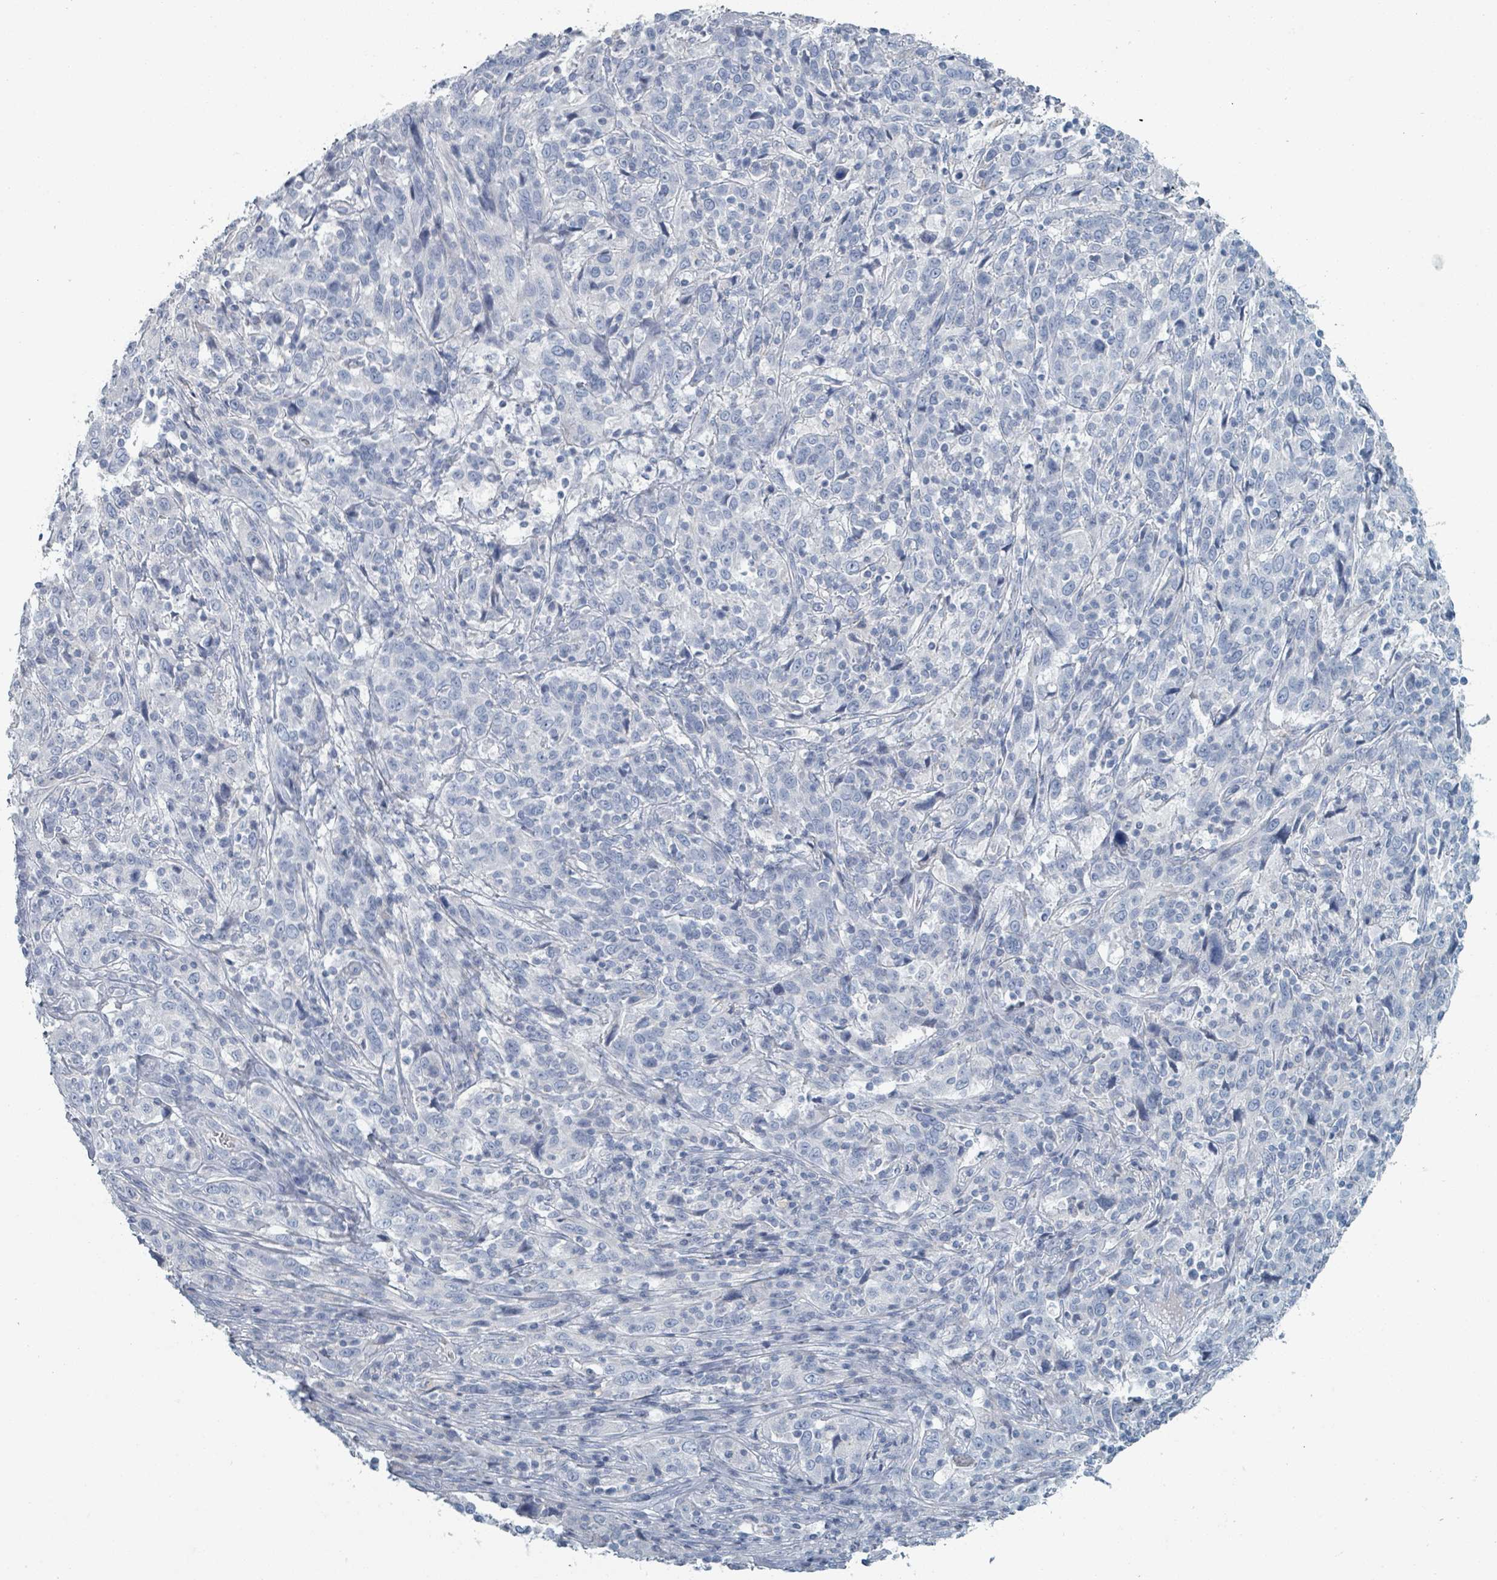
{"staining": {"intensity": "negative", "quantity": "none", "location": "none"}, "tissue": "cervical cancer", "cell_type": "Tumor cells", "image_type": "cancer", "snomed": [{"axis": "morphology", "description": "Squamous cell carcinoma, NOS"}, {"axis": "topography", "description": "Cervix"}], "caption": "High magnification brightfield microscopy of squamous cell carcinoma (cervical) stained with DAB (brown) and counterstained with hematoxylin (blue): tumor cells show no significant staining.", "gene": "HEATR5A", "patient": {"sex": "female", "age": 46}}